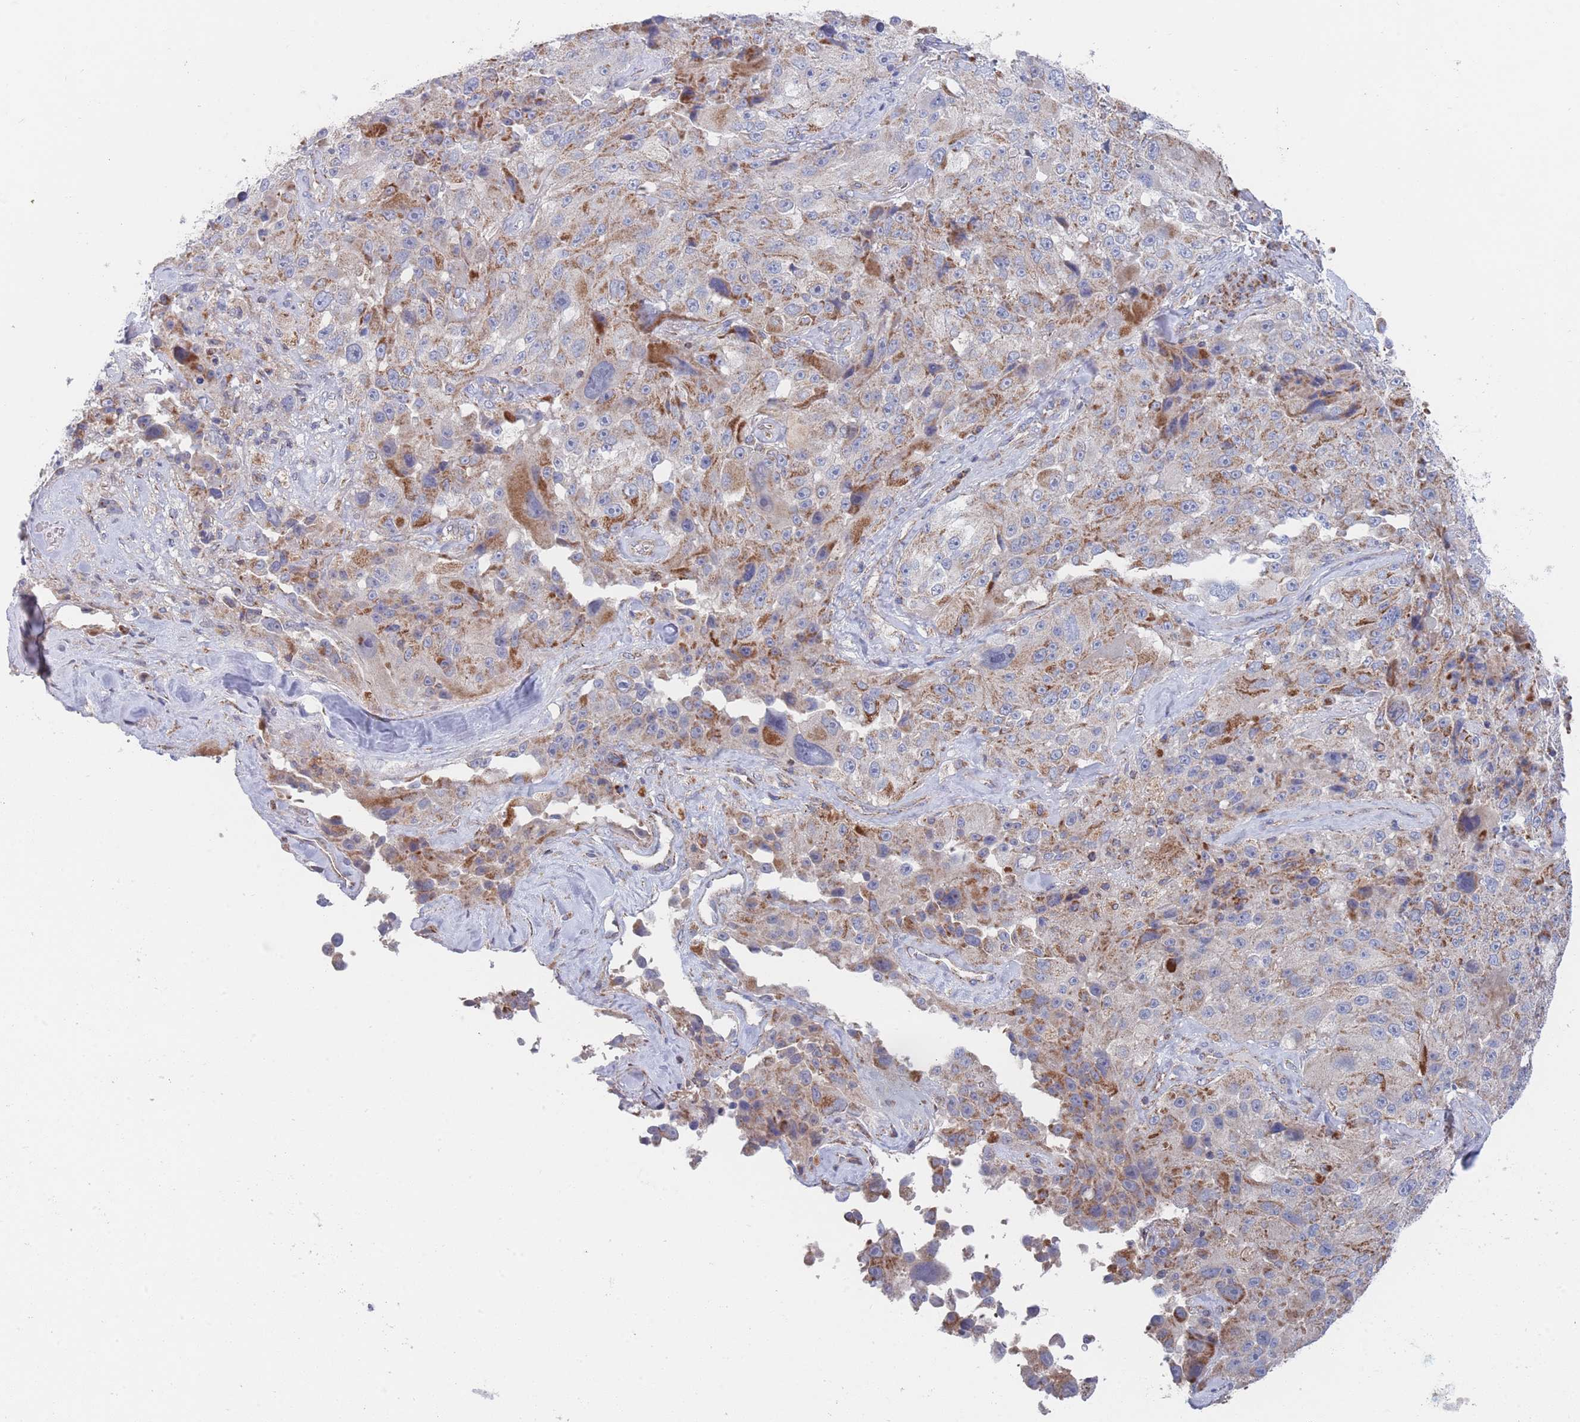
{"staining": {"intensity": "moderate", "quantity": "25%-75%", "location": "cytoplasmic/membranous"}, "tissue": "melanoma", "cell_type": "Tumor cells", "image_type": "cancer", "snomed": [{"axis": "morphology", "description": "Malignant melanoma, Metastatic site"}, {"axis": "topography", "description": "Lymph node"}], "caption": "Tumor cells exhibit medium levels of moderate cytoplasmic/membranous expression in about 25%-75% of cells in human melanoma.", "gene": "IKZF4", "patient": {"sex": "male", "age": 62}}